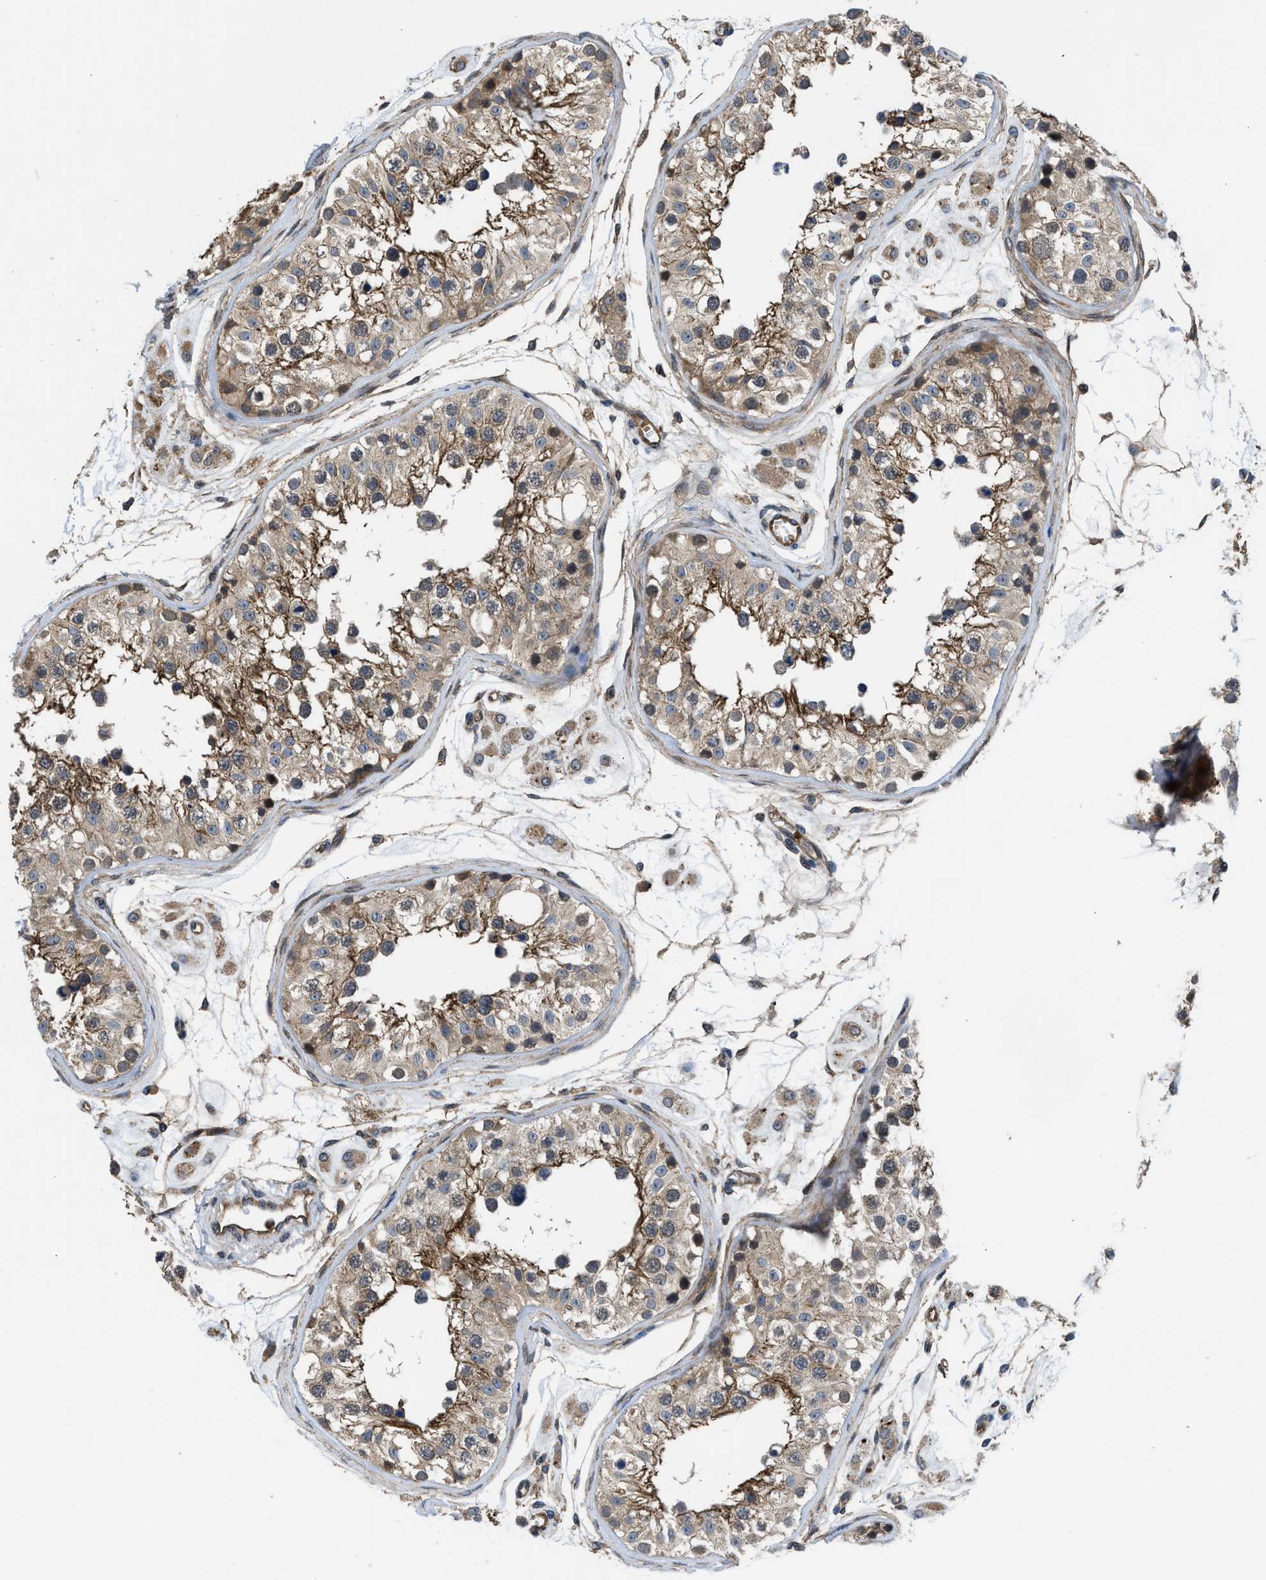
{"staining": {"intensity": "moderate", "quantity": ">75%", "location": "cytoplasmic/membranous,nuclear"}, "tissue": "testis", "cell_type": "Cells in seminiferous ducts", "image_type": "normal", "snomed": [{"axis": "morphology", "description": "Normal tissue, NOS"}, {"axis": "morphology", "description": "Adenocarcinoma, metastatic, NOS"}, {"axis": "topography", "description": "Testis"}], "caption": "This is a histology image of immunohistochemistry staining of unremarkable testis, which shows moderate staining in the cytoplasmic/membranous,nuclear of cells in seminiferous ducts.", "gene": "GPATCH2L", "patient": {"sex": "male", "age": 26}}